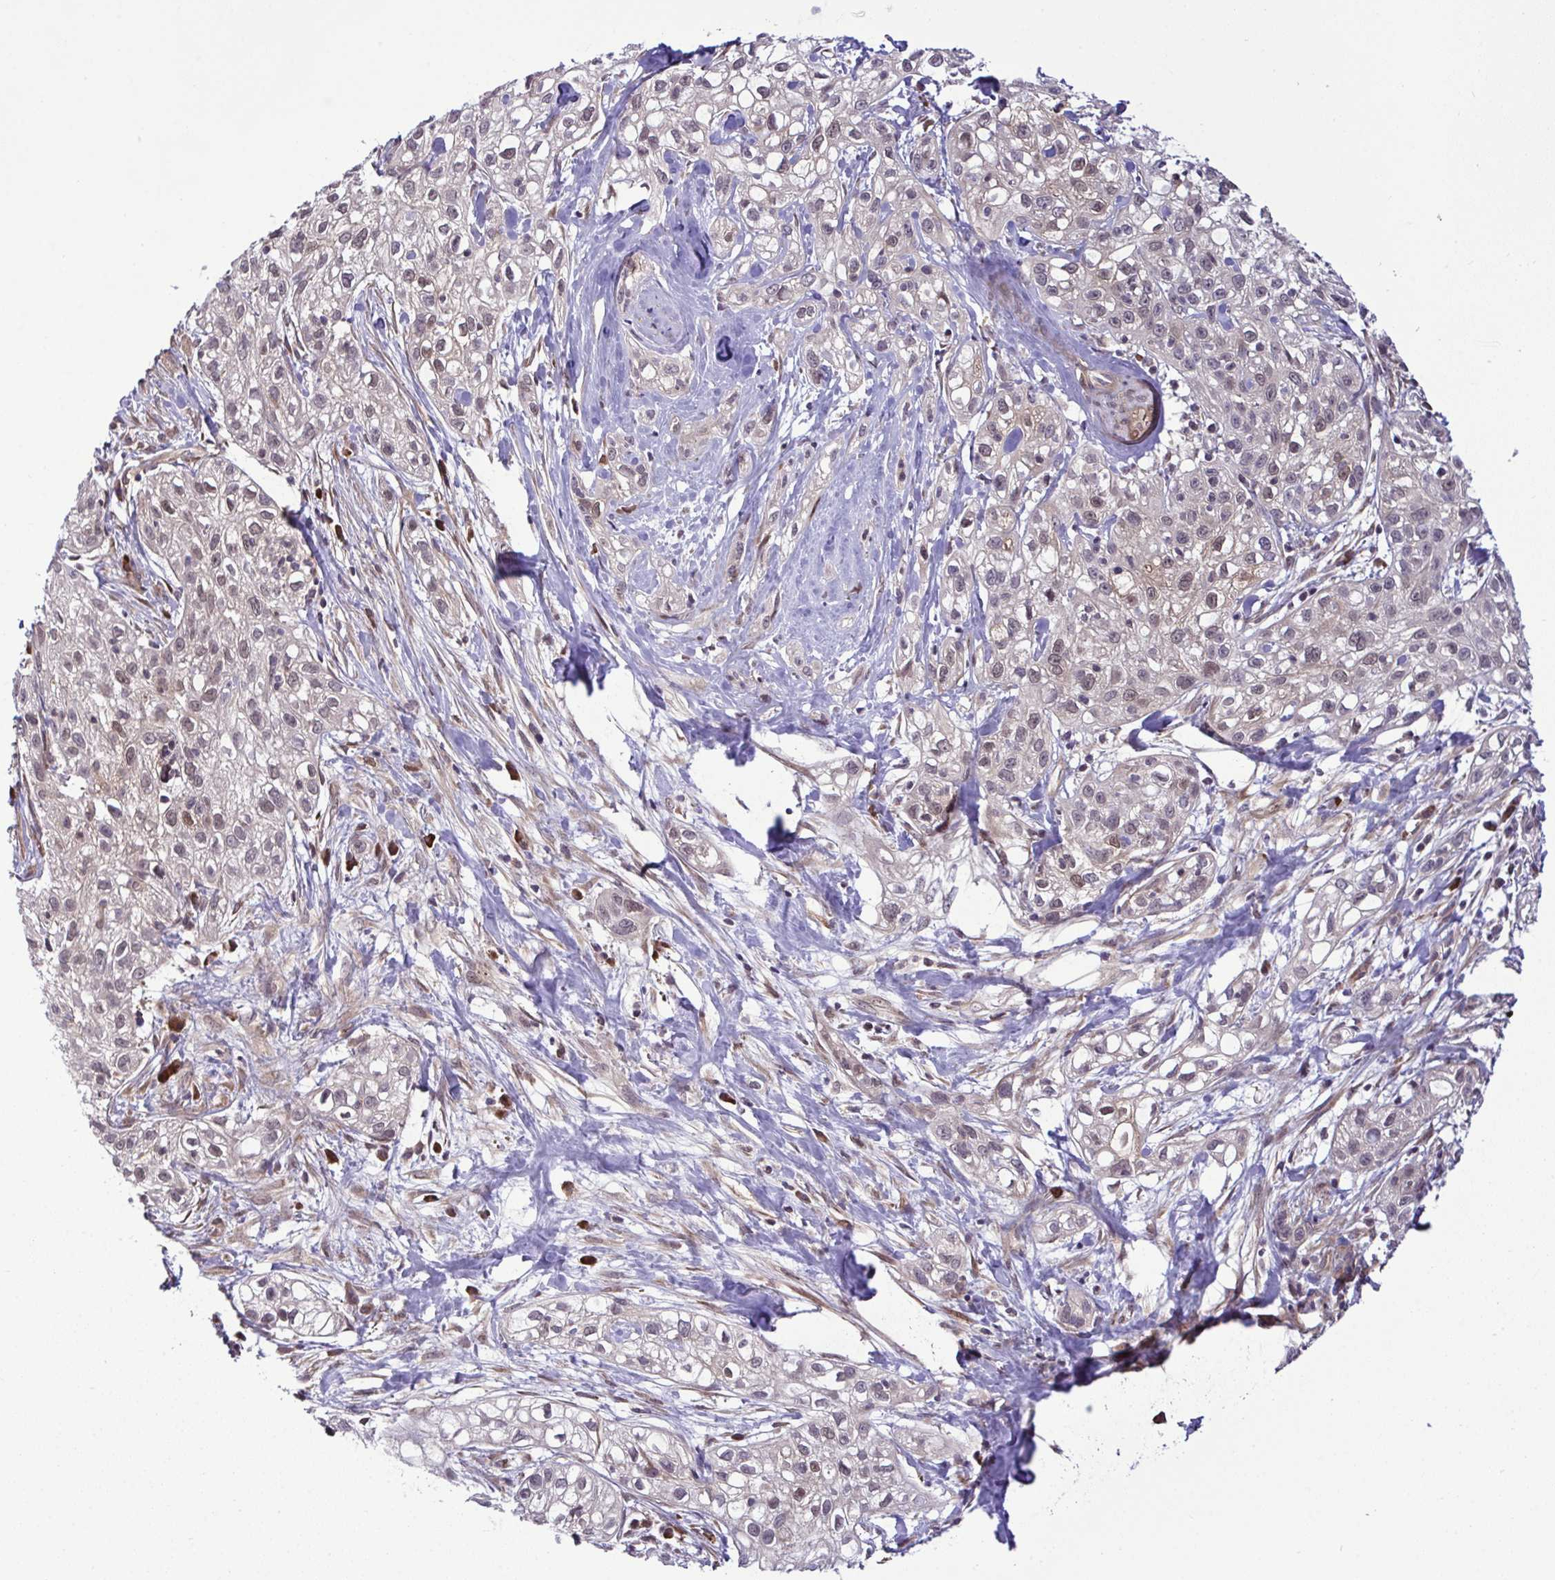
{"staining": {"intensity": "moderate", "quantity": "25%-75%", "location": "cytoplasmic/membranous,nuclear"}, "tissue": "skin cancer", "cell_type": "Tumor cells", "image_type": "cancer", "snomed": [{"axis": "morphology", "description": "Squamous cell carcinoma, NOS"}, {"axis": "topography", "description": "Skin"}], "caption": "Squamous cell carcinoma (skin) was stained to show a protein in brown. There is medium levels of moderate cytoplasmic/membranous and nuclear positivity in about 25%-75% of tumor cells.", "gene": "CMPK1", "patient": {"sex": "male", "age": 82}}